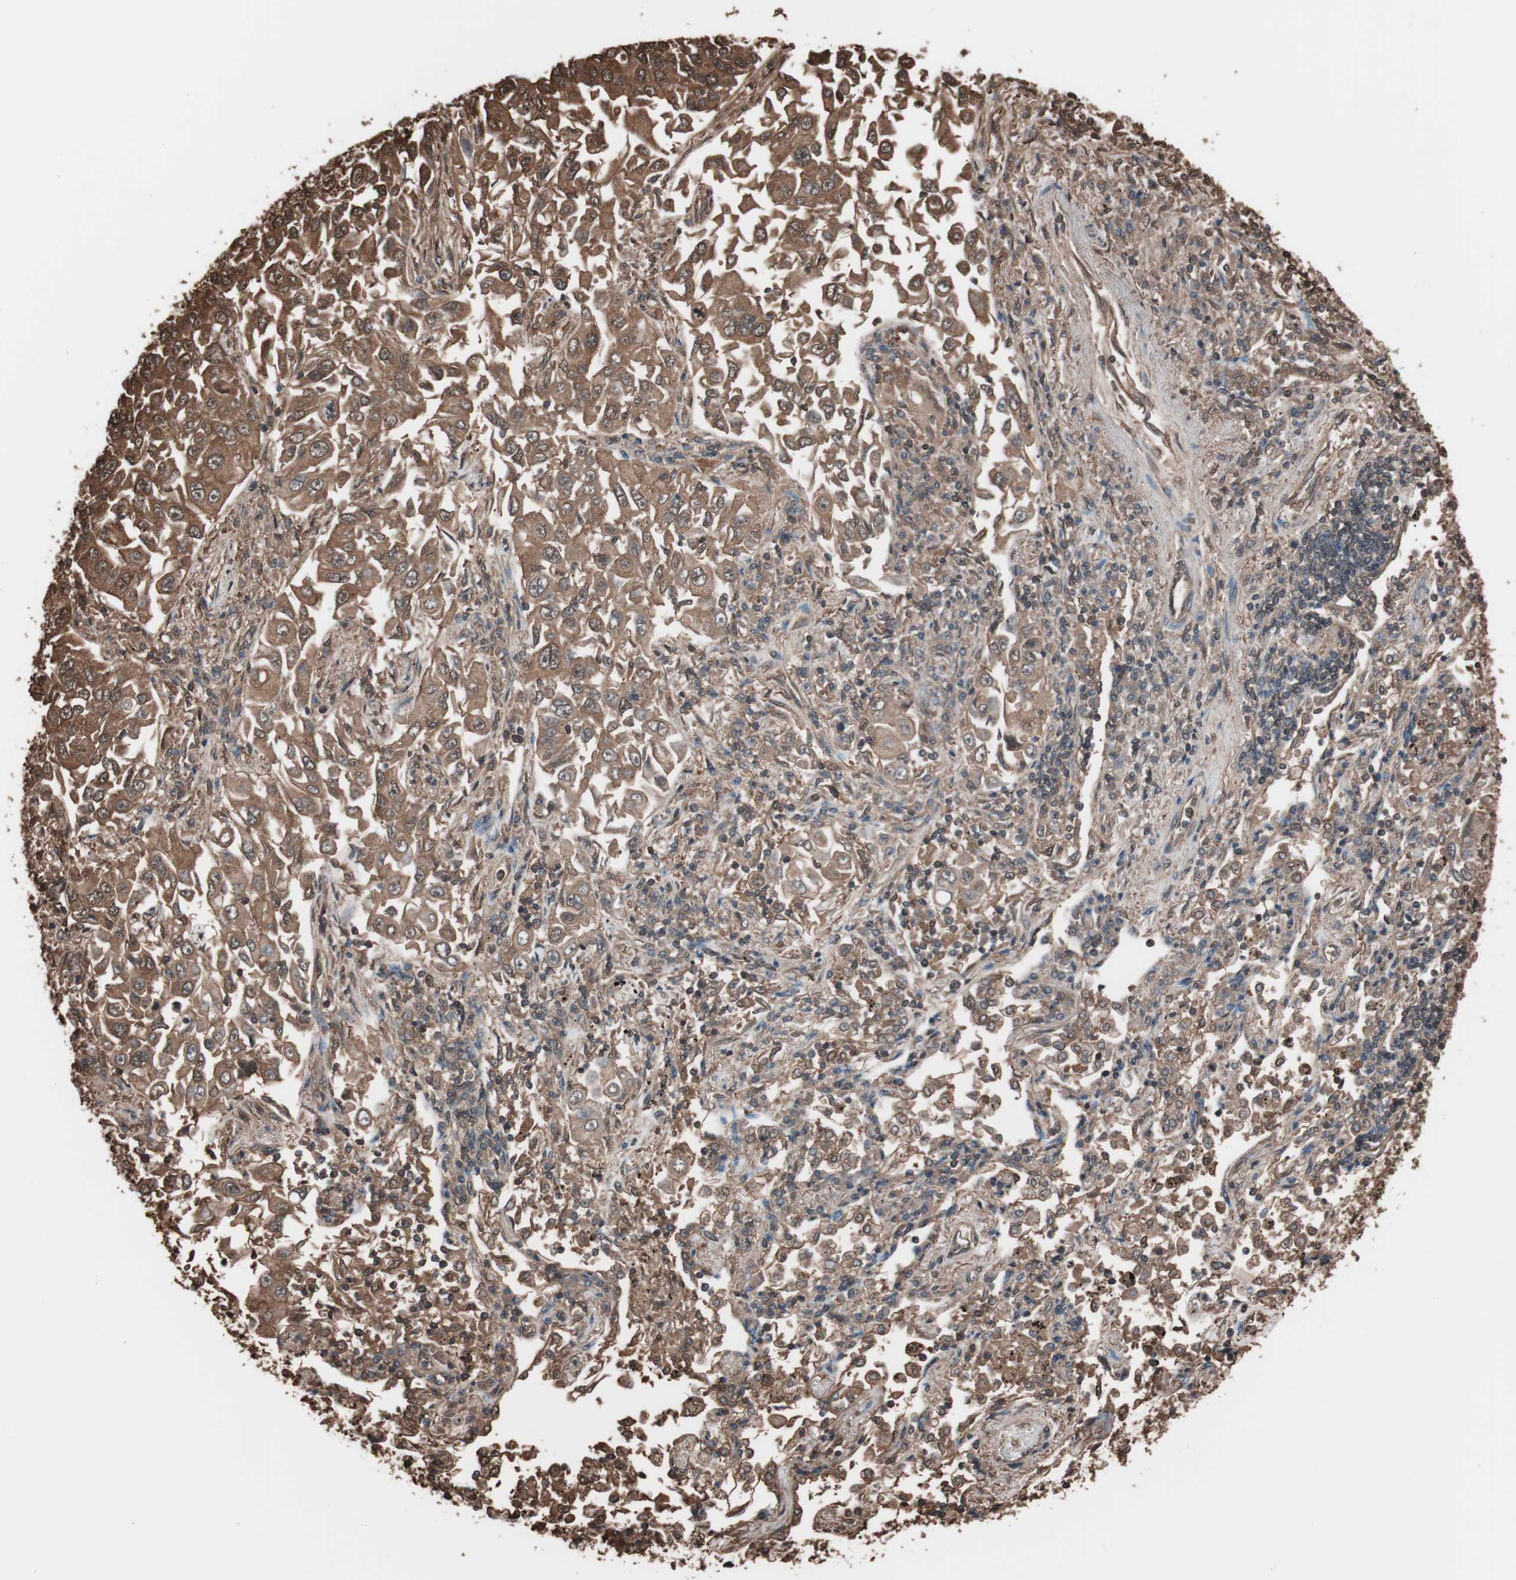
{"staining": {"intensity": "strong", "quantity": ">75%", "location": "cytoplasmic/membranous"}, "tissue": "lung cancer", "cell_type": "Tumor cells", "image_type": "cancer", "snomed": [{"axis": "morphology", "description": "Adenocarcinoma, NOS"}, {"axis": "topography", "description": "Lung"}], "caption": "Adenocarcinoma (lung) was stained to show a protein in brown. There is high levels of strong cytoplasmic/membranous positivity in approximately >75% of tumor cells. The protein of interest is shown in brown color, while the nuclei are stained blue.", "gene": "CALM2", "patient": {"sex": "male", "age": 84}}